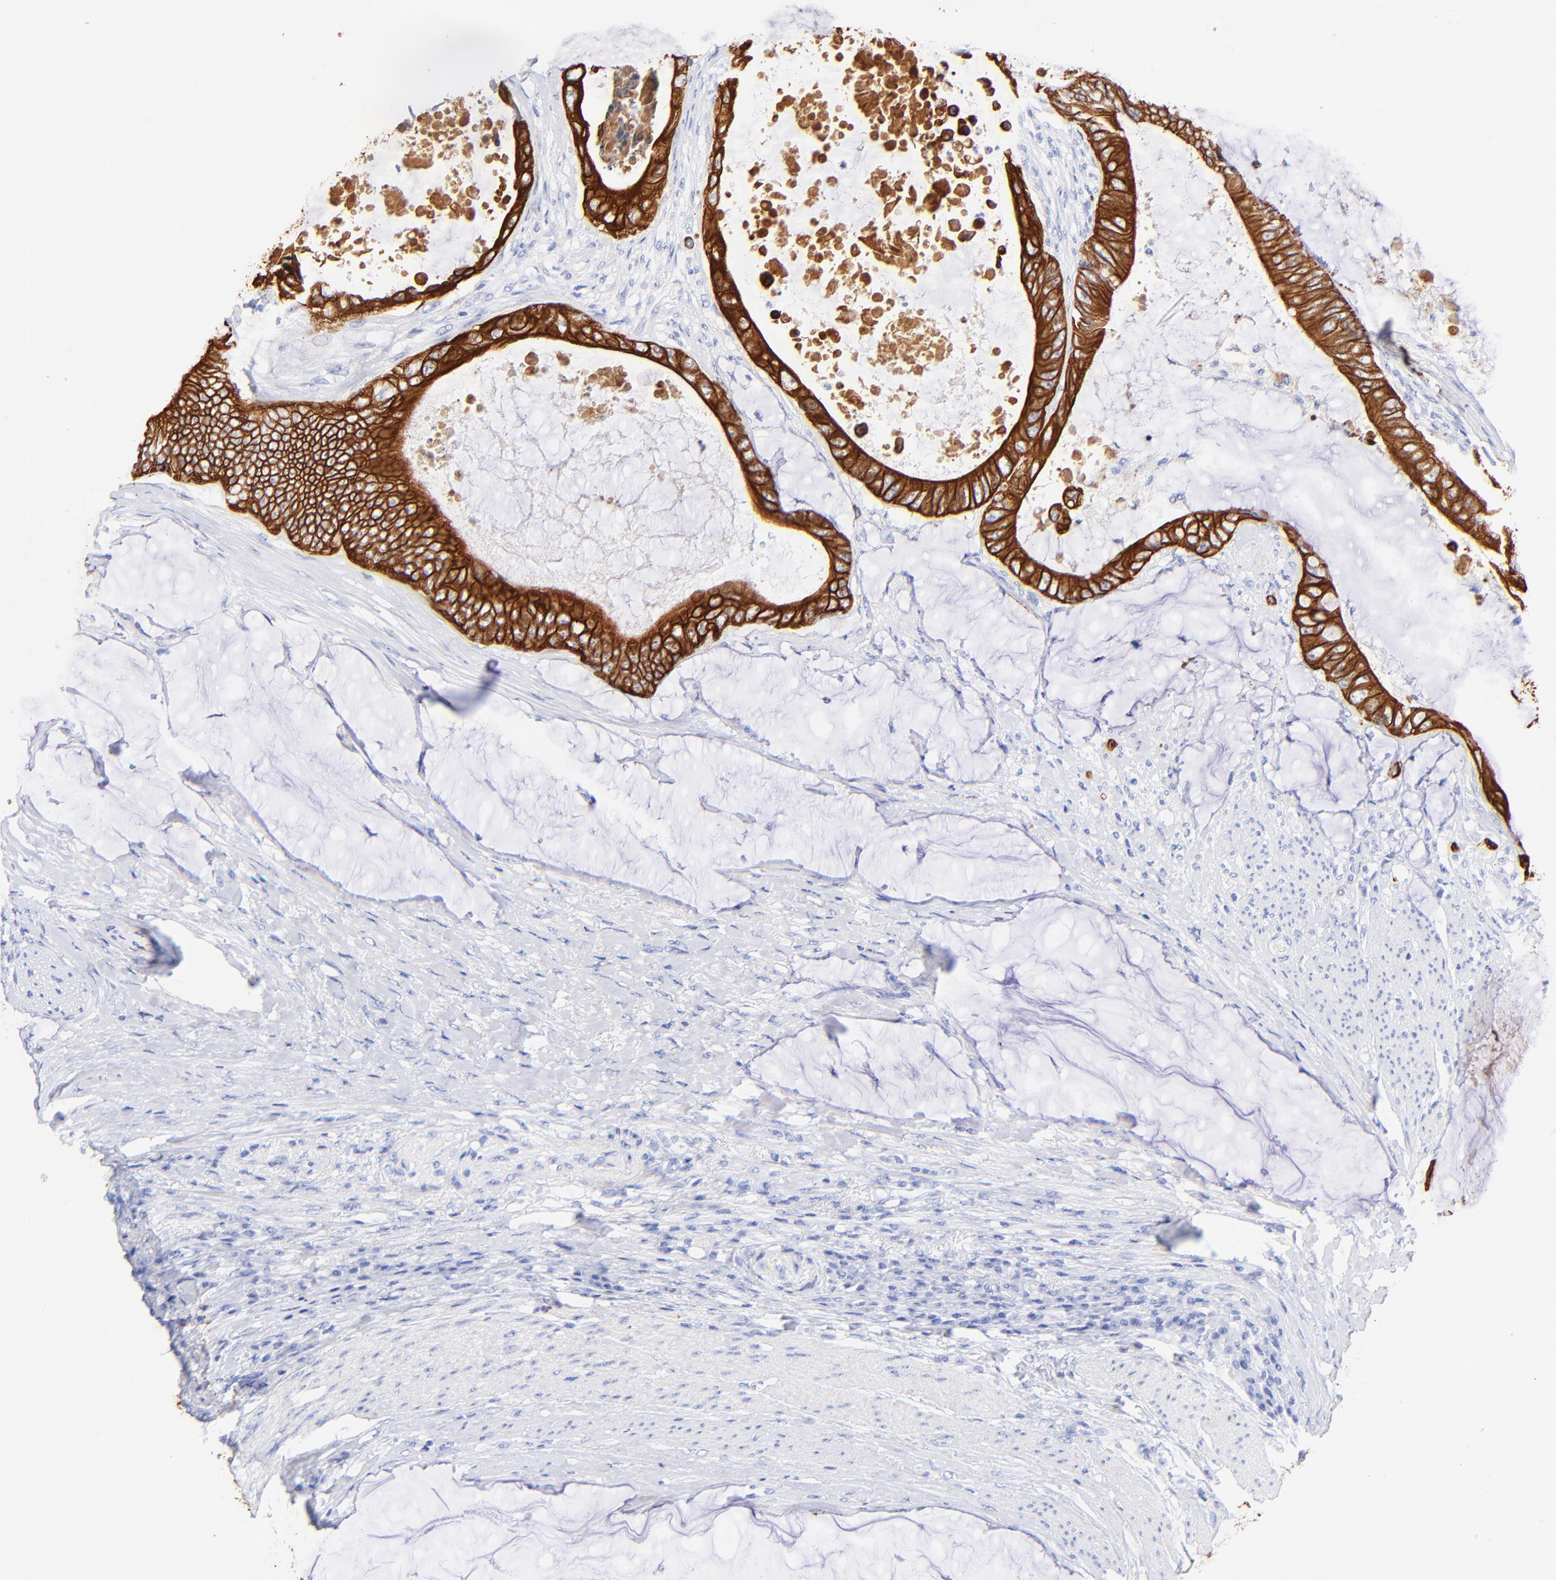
{"staining": {"intensity": "strong", "quantity": ">75%", "location": "cytoplasmic/membranous"}, "tissue": "colorectal cancer", "cell_type": "Tumor cells", "image_type": "cancer", "snomed": [{"axis": "morphology", "description": "Normal tissue, NOS"}, {"axis": "morphology", "description": "Adenocarcinoma, NOS"}, {"axis": "topography", "description": "Rectum"}, {"axis": "topography", "description": "Peripheral nerve tissue"}], "caption": "Brown immunohistochemical staining in human adenocarcinoma (colorectal) exhibits strong cytoplasmic/membranous positivity in approximately >75% of tumor cells.", "gene": "KRT19", "patient": {"sex": "female", "age": 77}}